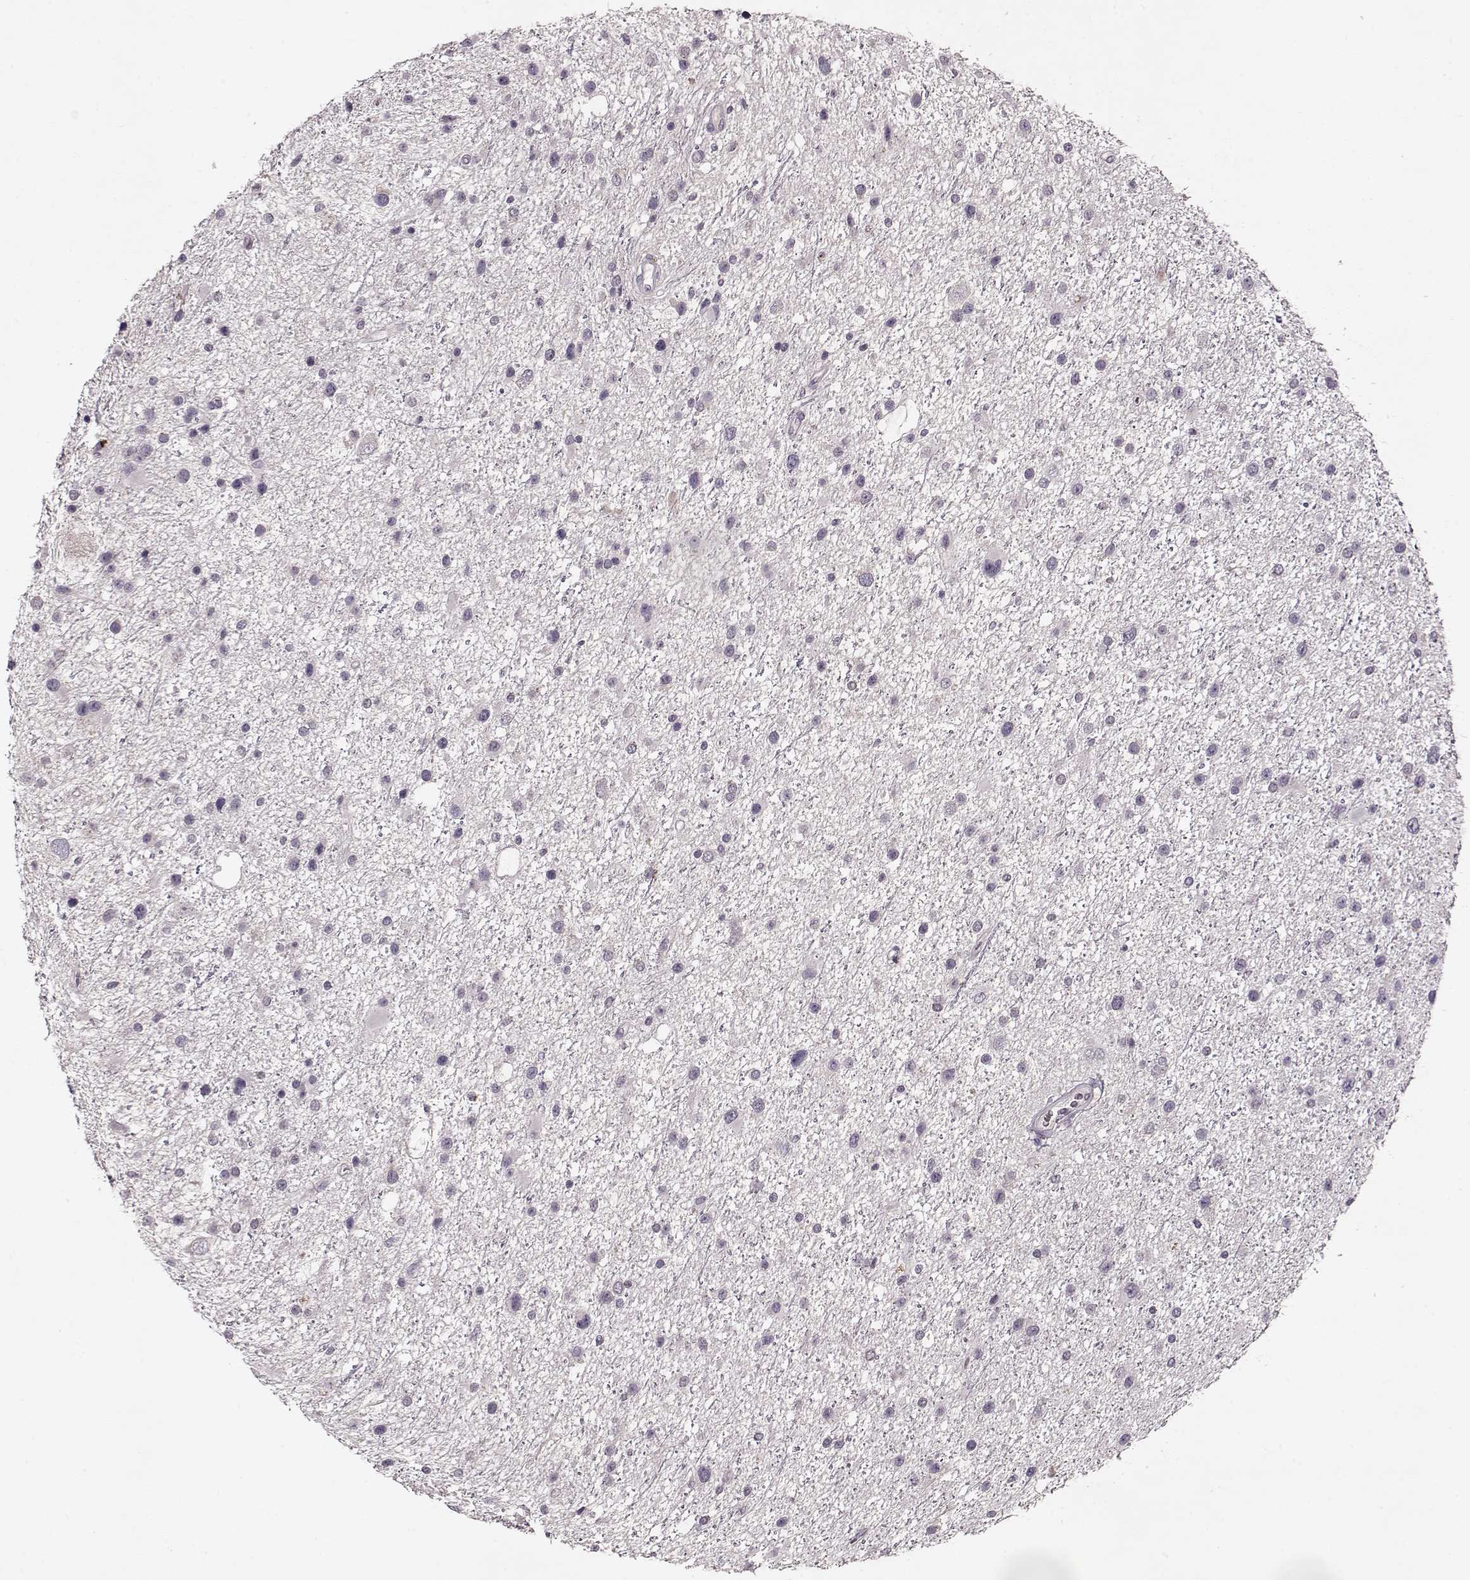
{"staining": {"intensity": "negative", "quantity": "none", "location": "none"}, "tissue": "glioma", "cell_type": "Tumor cells", "image_type": "cancer", "snomed": [{"axis": "morphology", "description": "Glioma, malignant, Low grade"}, {"axis": "topography", "description": "Brain"}], "caption": "DAB (3,3'-diaminobenzidine) immunohistochemical staining of glioma demonstrates no significant expression in tumor cells.", "gene": "ACOT11", "patient": {"sex": "female", "age": 32}}